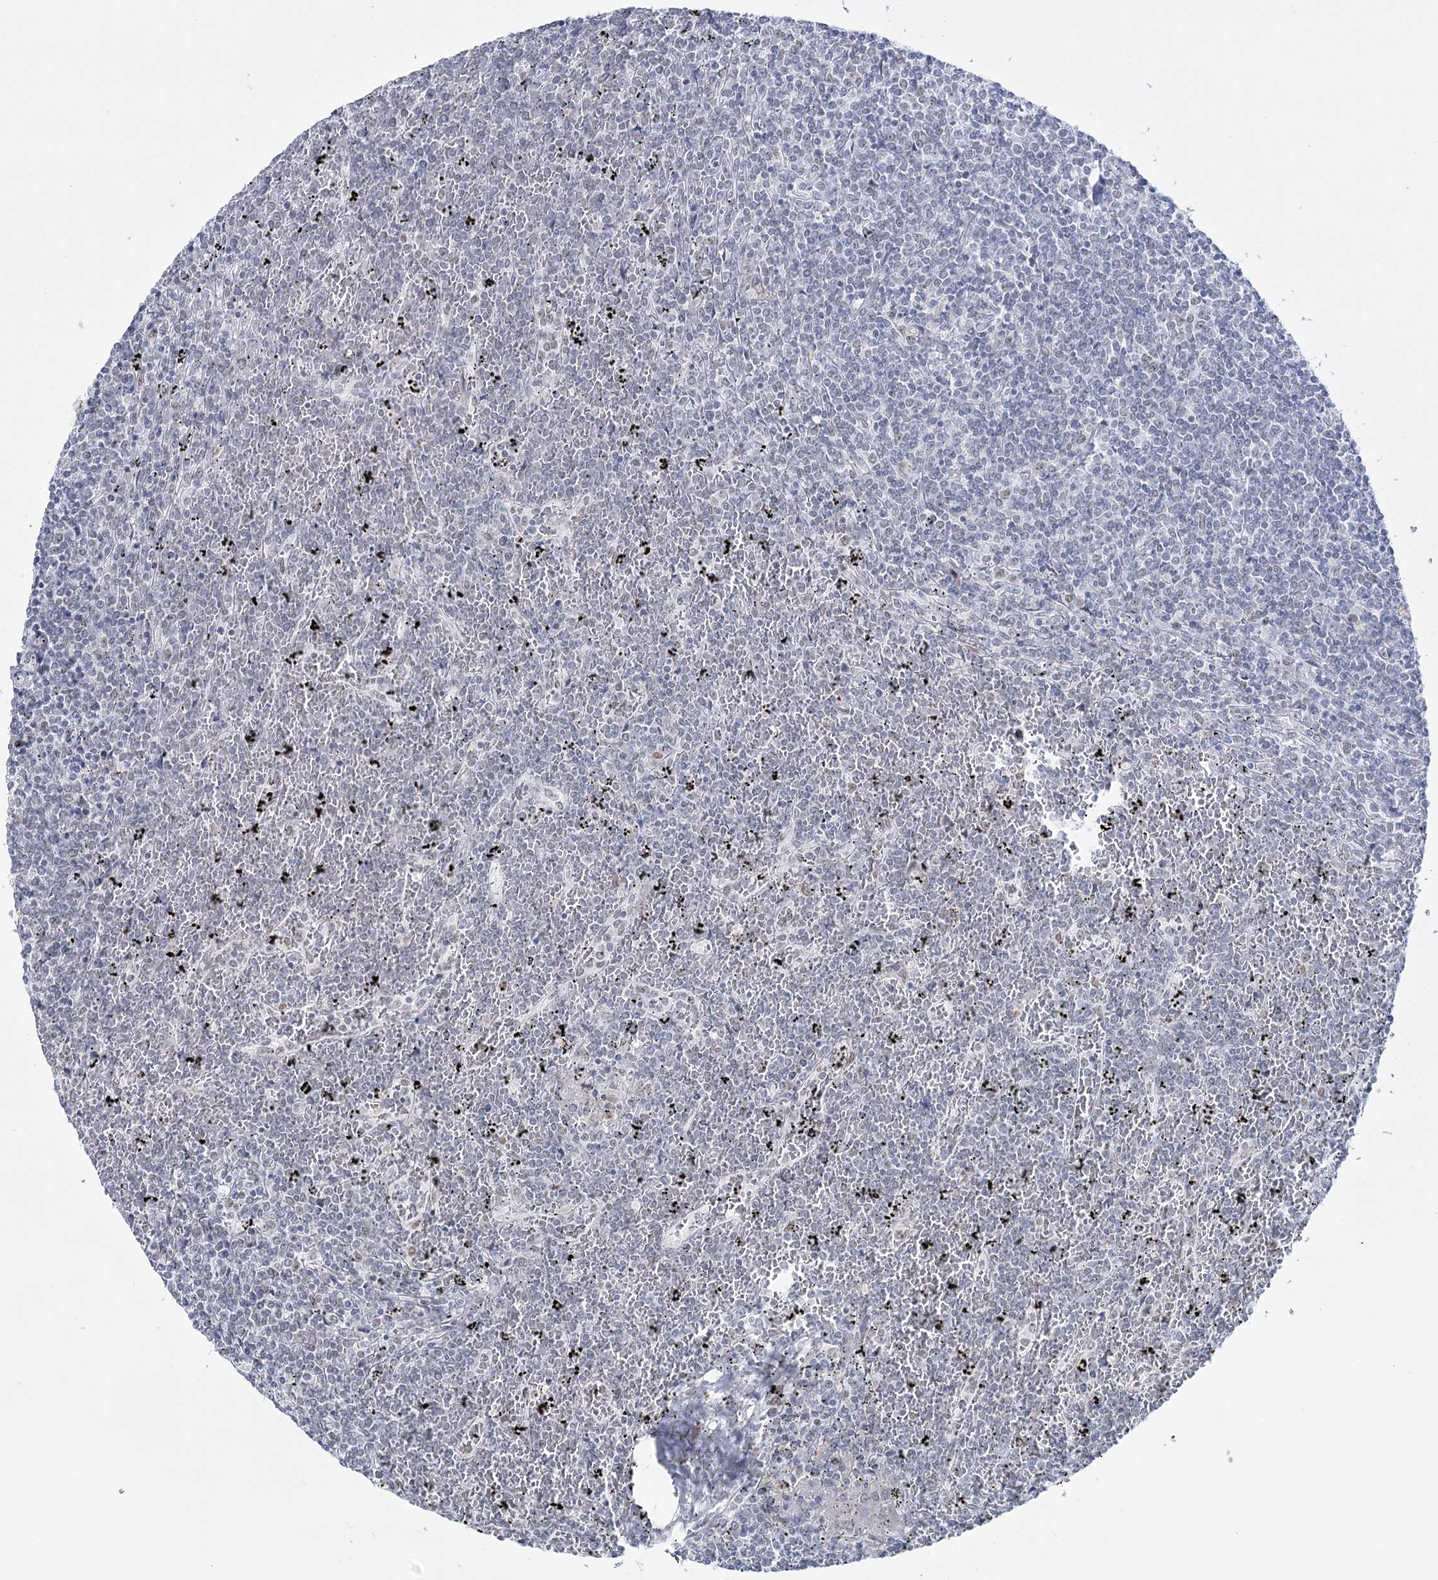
{"staining": {"intensity": "negative", "quantity": "none", "location": "none"}, "tissue": "lymphoma", "cell_type": "Tumor cells", "image_type": "cancer", "snomed": [{"axis": "morphology", "description": "Malignant lymphoma, non-Hodgkin's type, Low grade"}, {"axis": "topography", "description": "Spleen"}], "caption": "This is an immunohistochemistry (IHC) image of human malignant lymphoma, non-Hodgkin's type (low-grade). There is no expression in tumor cells.", "gene": "ZC3H8", "patient": {"sex": "female", "age": 19}}